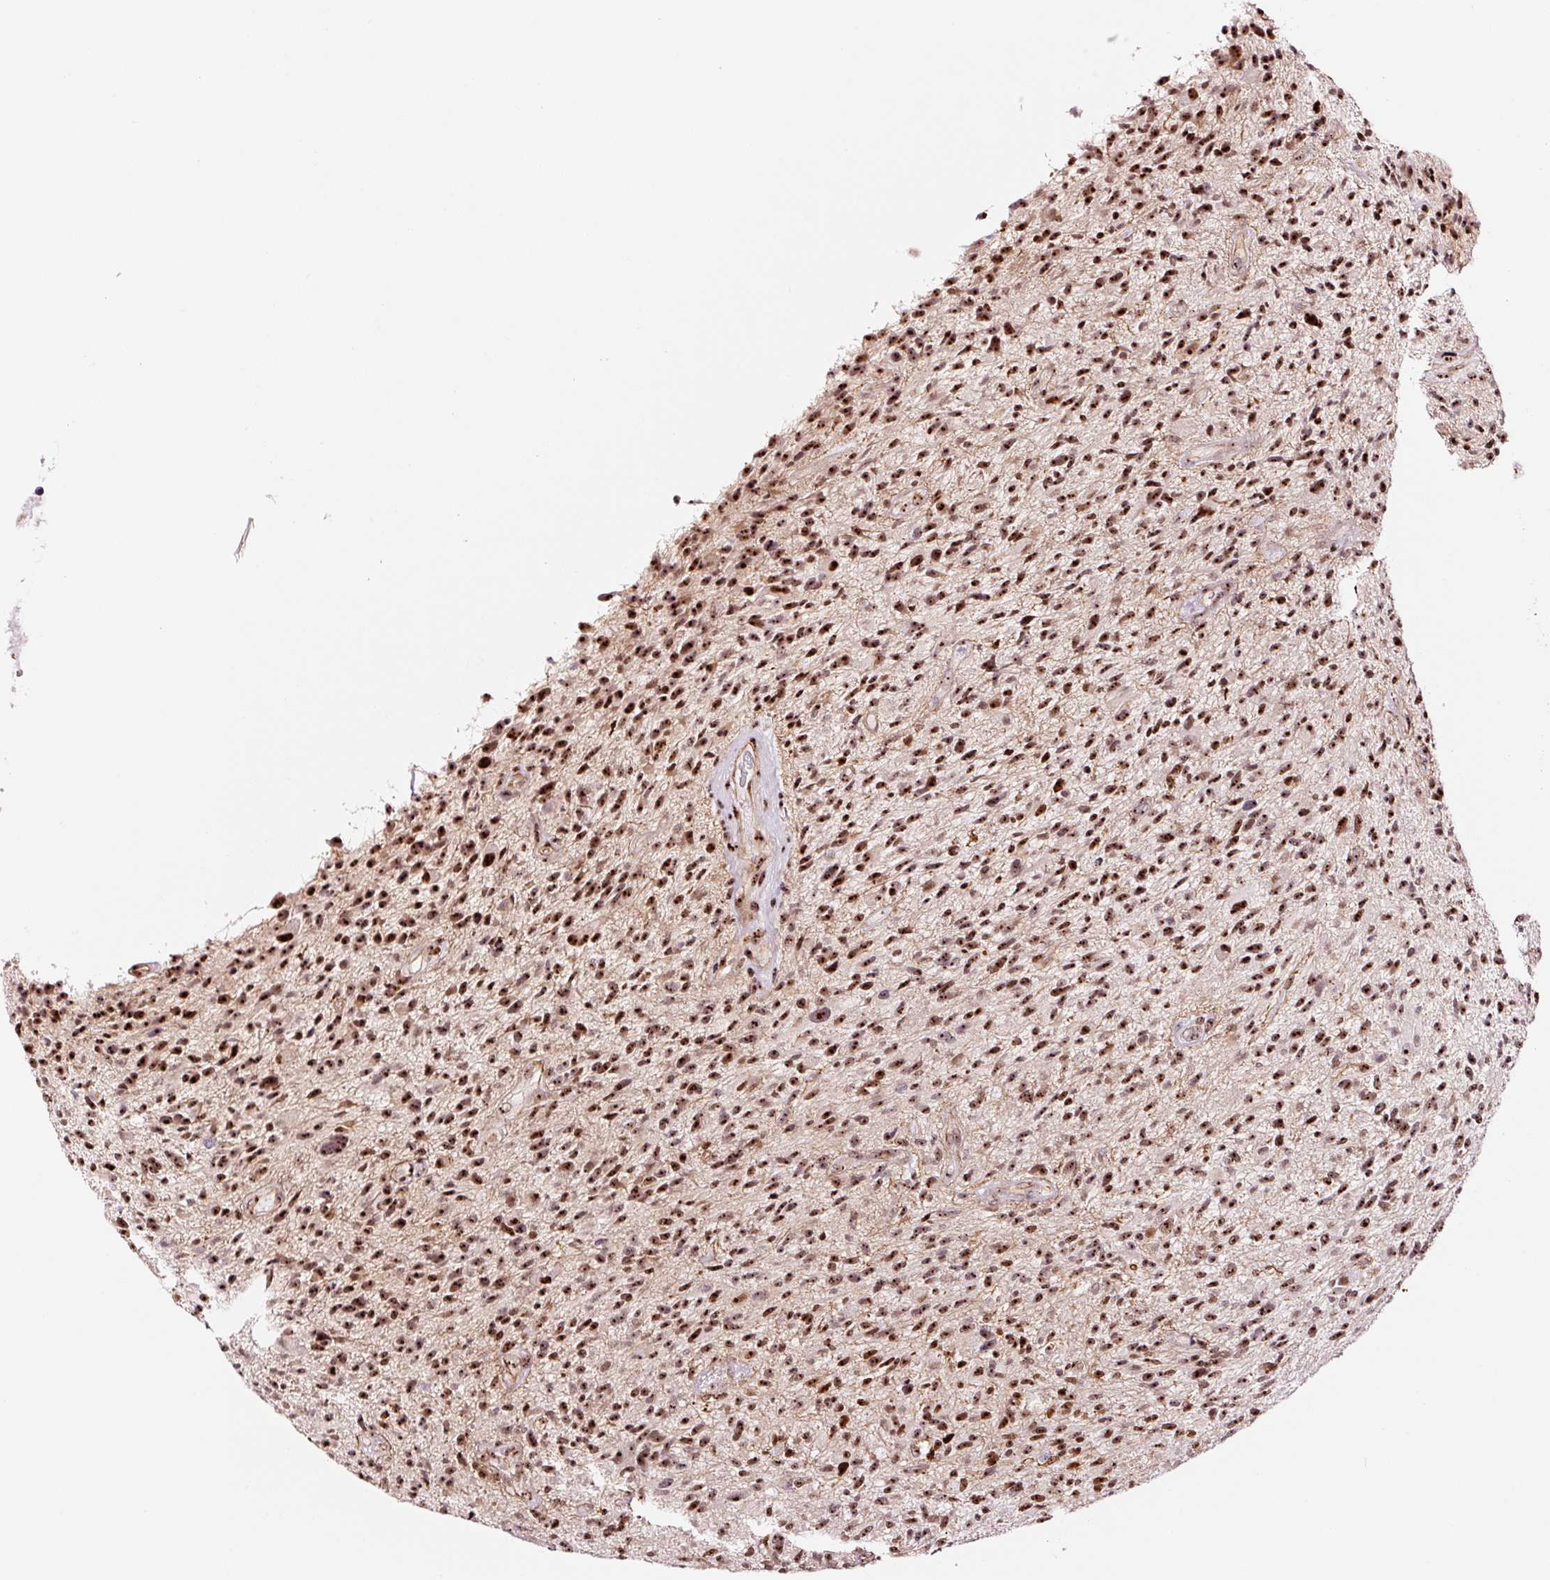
{"staining": {"intensity": "moderate", "quantity": ">75%", "location": "nuclear"}, "tissue": "glioma", "cell_type": "Tumor cells", "image_type": "cancer", "snomed": [{"axis": "morphology", "description": "Glioma, malignant, High grade"}, {"axis": "topography", "description": "Brain"}], "caption": "Glioma tissue demonstrates moderate nuclear positivity in about >75% of tumor cells", "gene": "GNL3", "patient": {"sex": "male", "age": 47}}